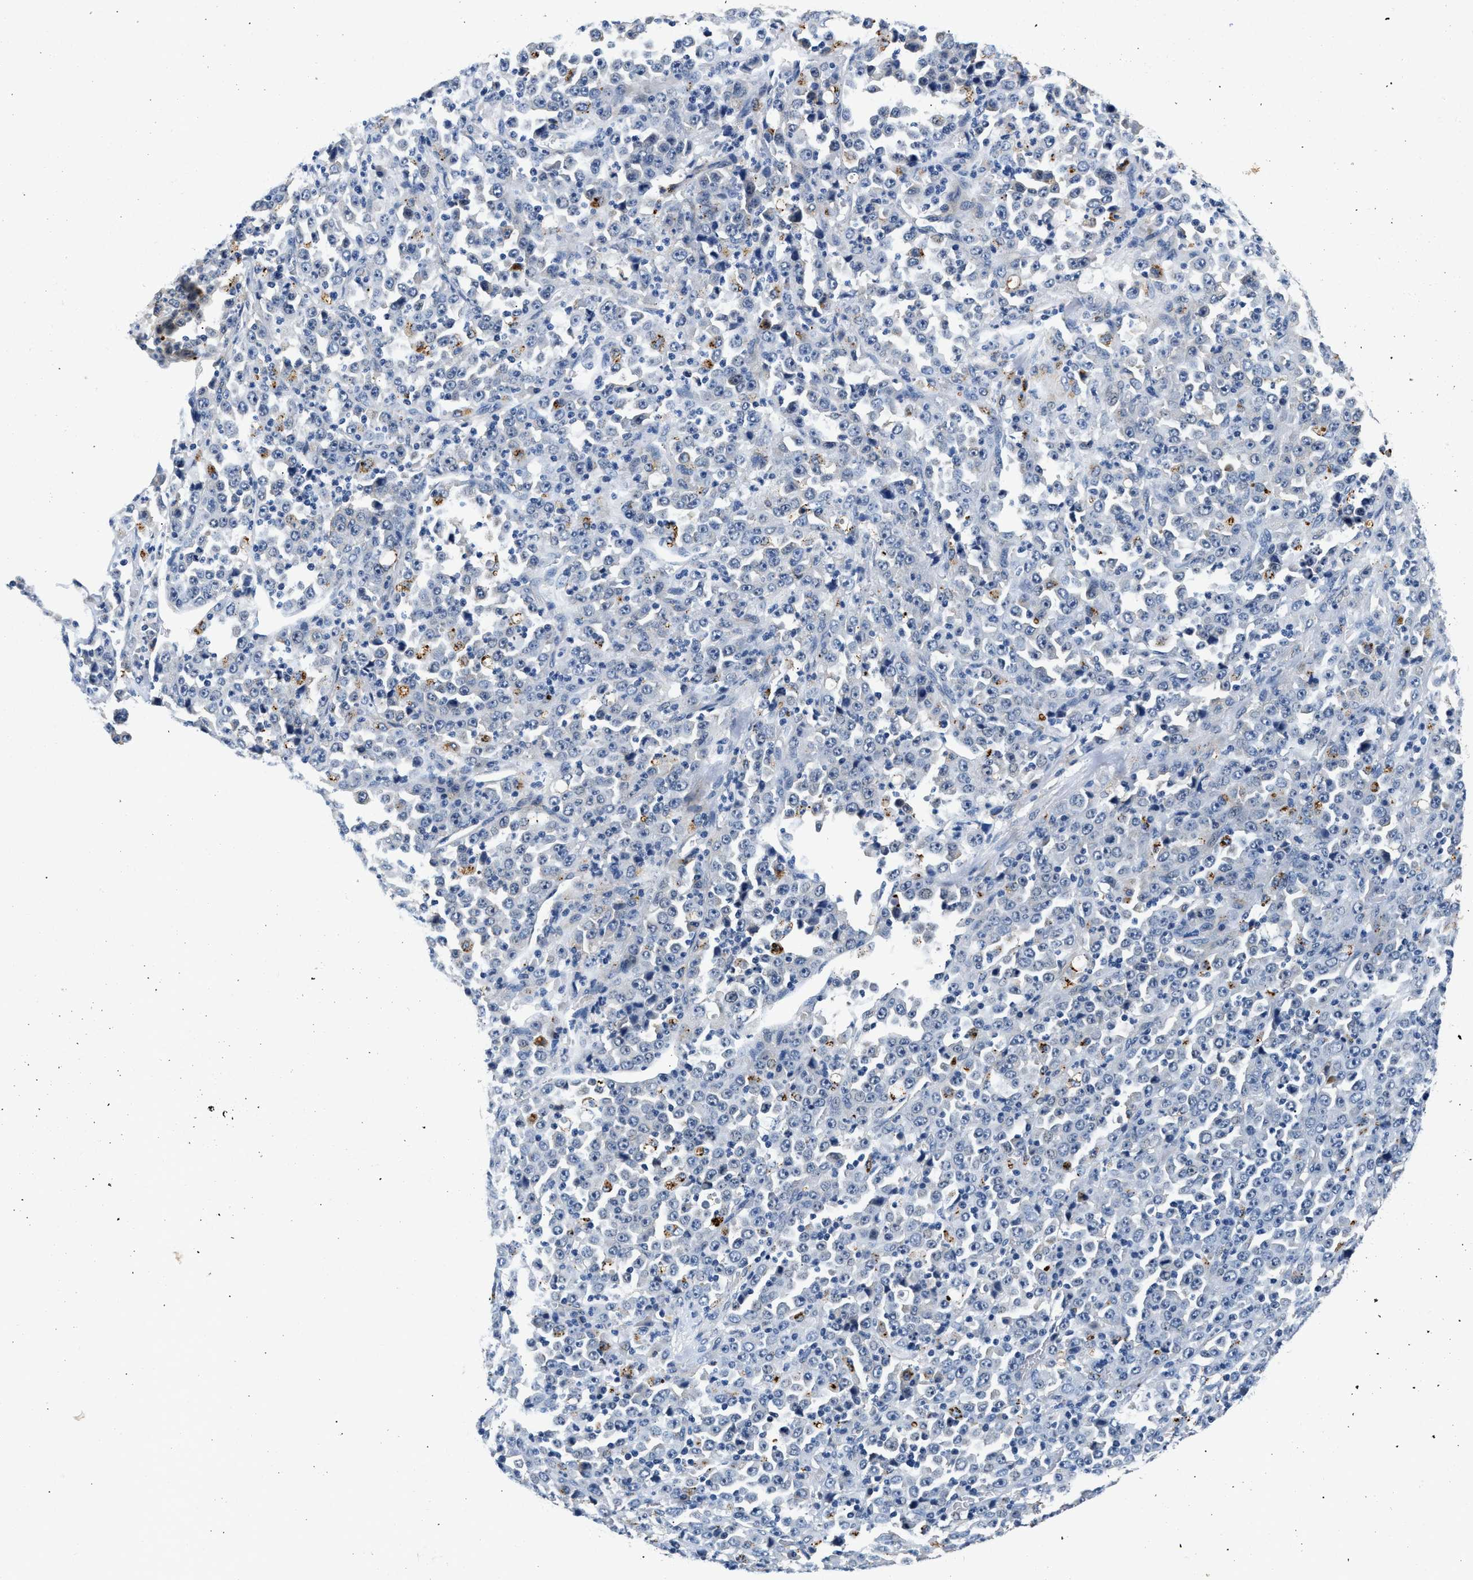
{"staining": {"intensity": "negative", "quantity": "none", "location": "none"}, "tissue": "stomach cancer", "cell_type": "Tumor cells", "image_type": "cancer", "snomed": [{"axis": "morphology", "description": "Normal tissue, NOS"}, {"axis": "morphology", "description": "Adenocarcinoma, NOS"}, {"axis": "topography", "description": "Stomach, upper"}, {"axis": "topography", "description": "Stomach"}], "caption": "High power microscopy histopathology image of an IHC image of stomach cancer (adenocarcinoma), revealing no significant expression in tumor cells.", "gene": "MED22", "patient": {"sex": "male", "age": 59}}